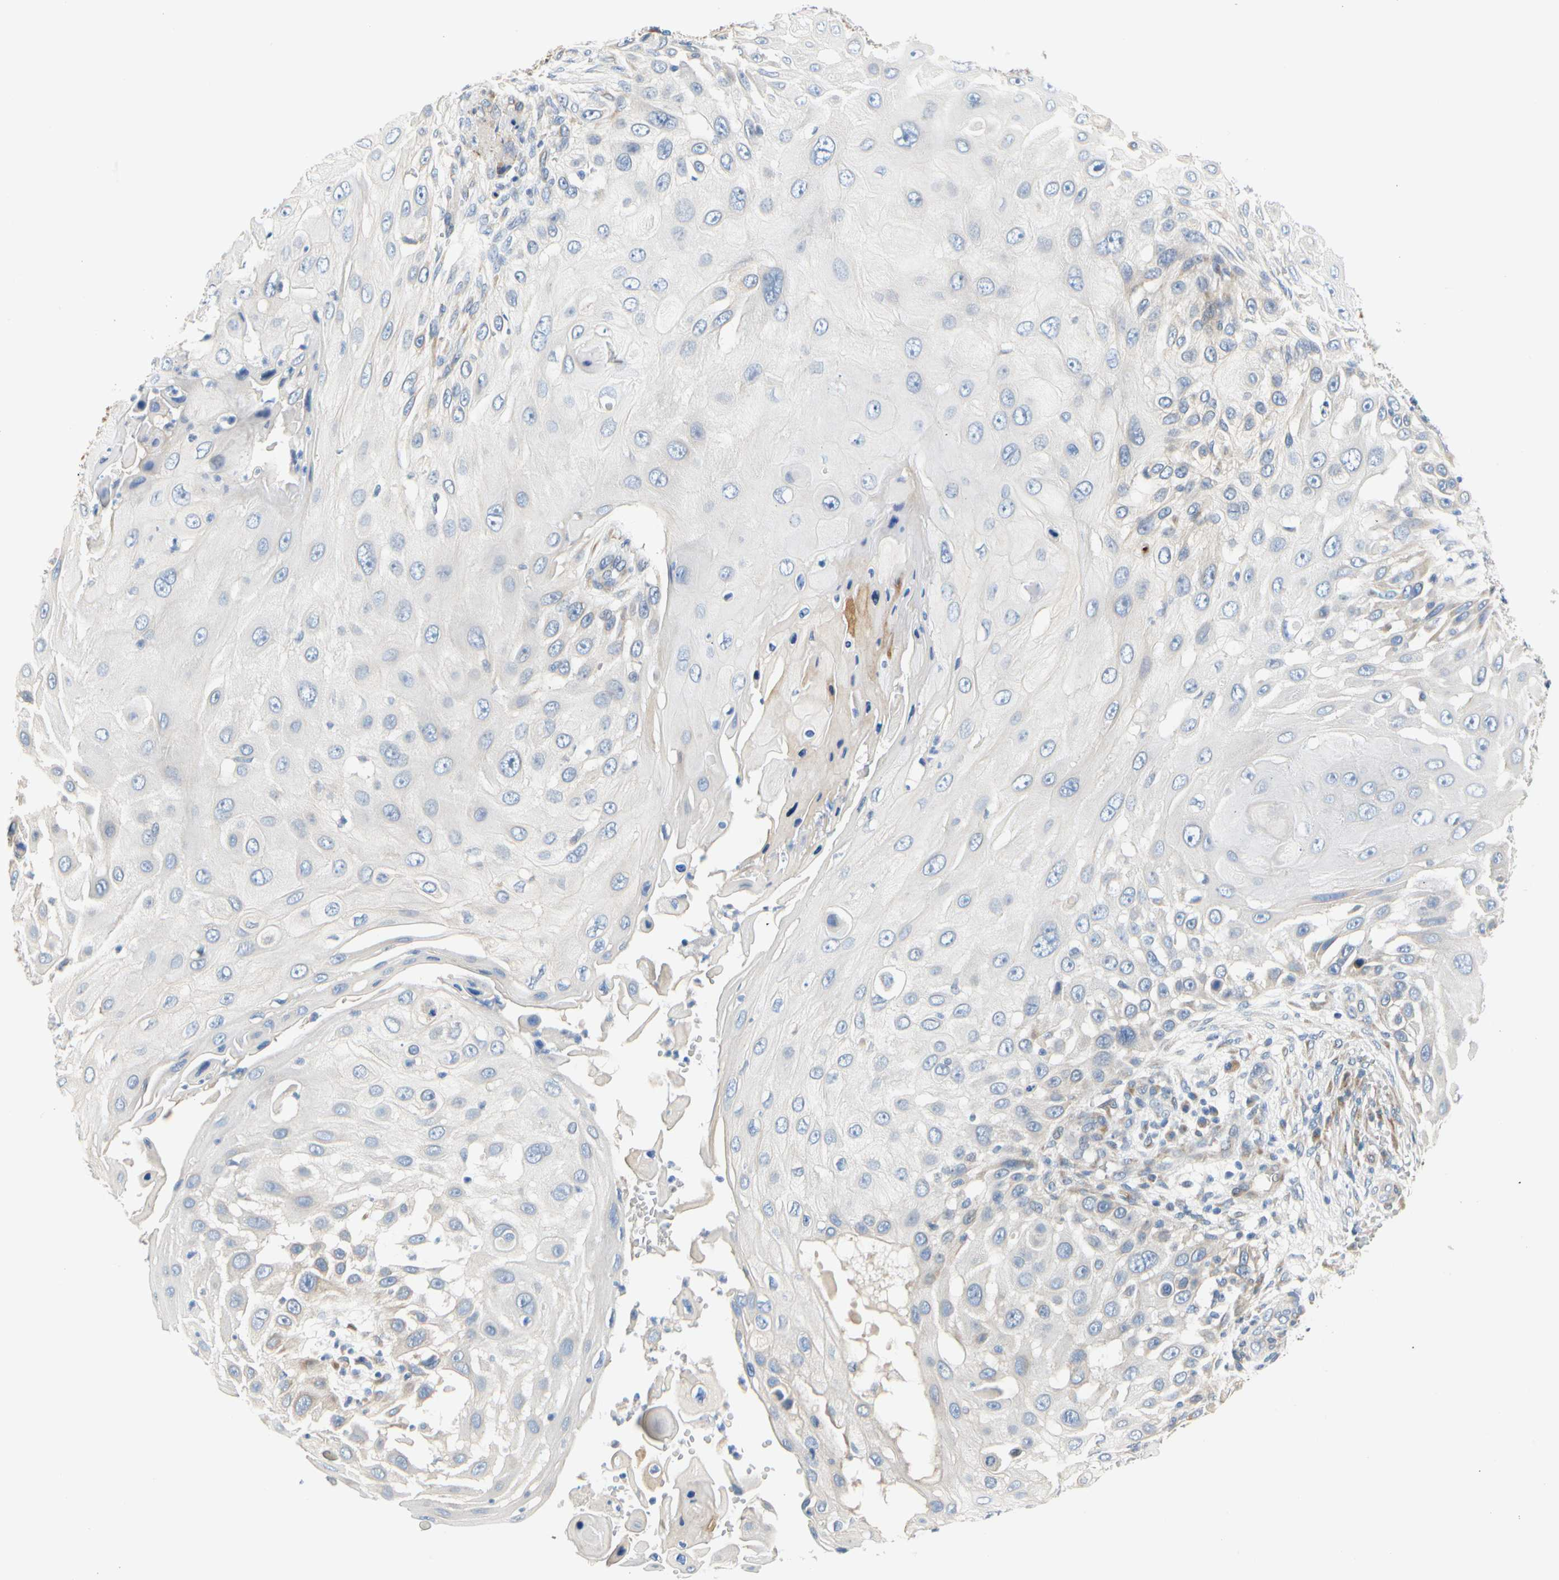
{"staining": {"intensity": "negative", "quantity": "none", "location": "none"}, "tissue": "skin cancer", "cell_type": "Tumor cells", "image_type": "cancer", "snomed": [{"axis": "morphology", "description": "Squamous cell carcinoma, NOS"}, {"axis": "topography", "description": "Skin"}], "caption": "The IHC photomicrograph has no significant positivity in tumor cells of skin squamous cell carcinoma tissue. (Stains: DAB (3,3'-diaminobenzidine) IHC with hematoxylin counter stain, Microscopy: brightfield microscopy at high magnification).", "gene": "ZNF236", "patient": {"sex": "female", "age": 44}}